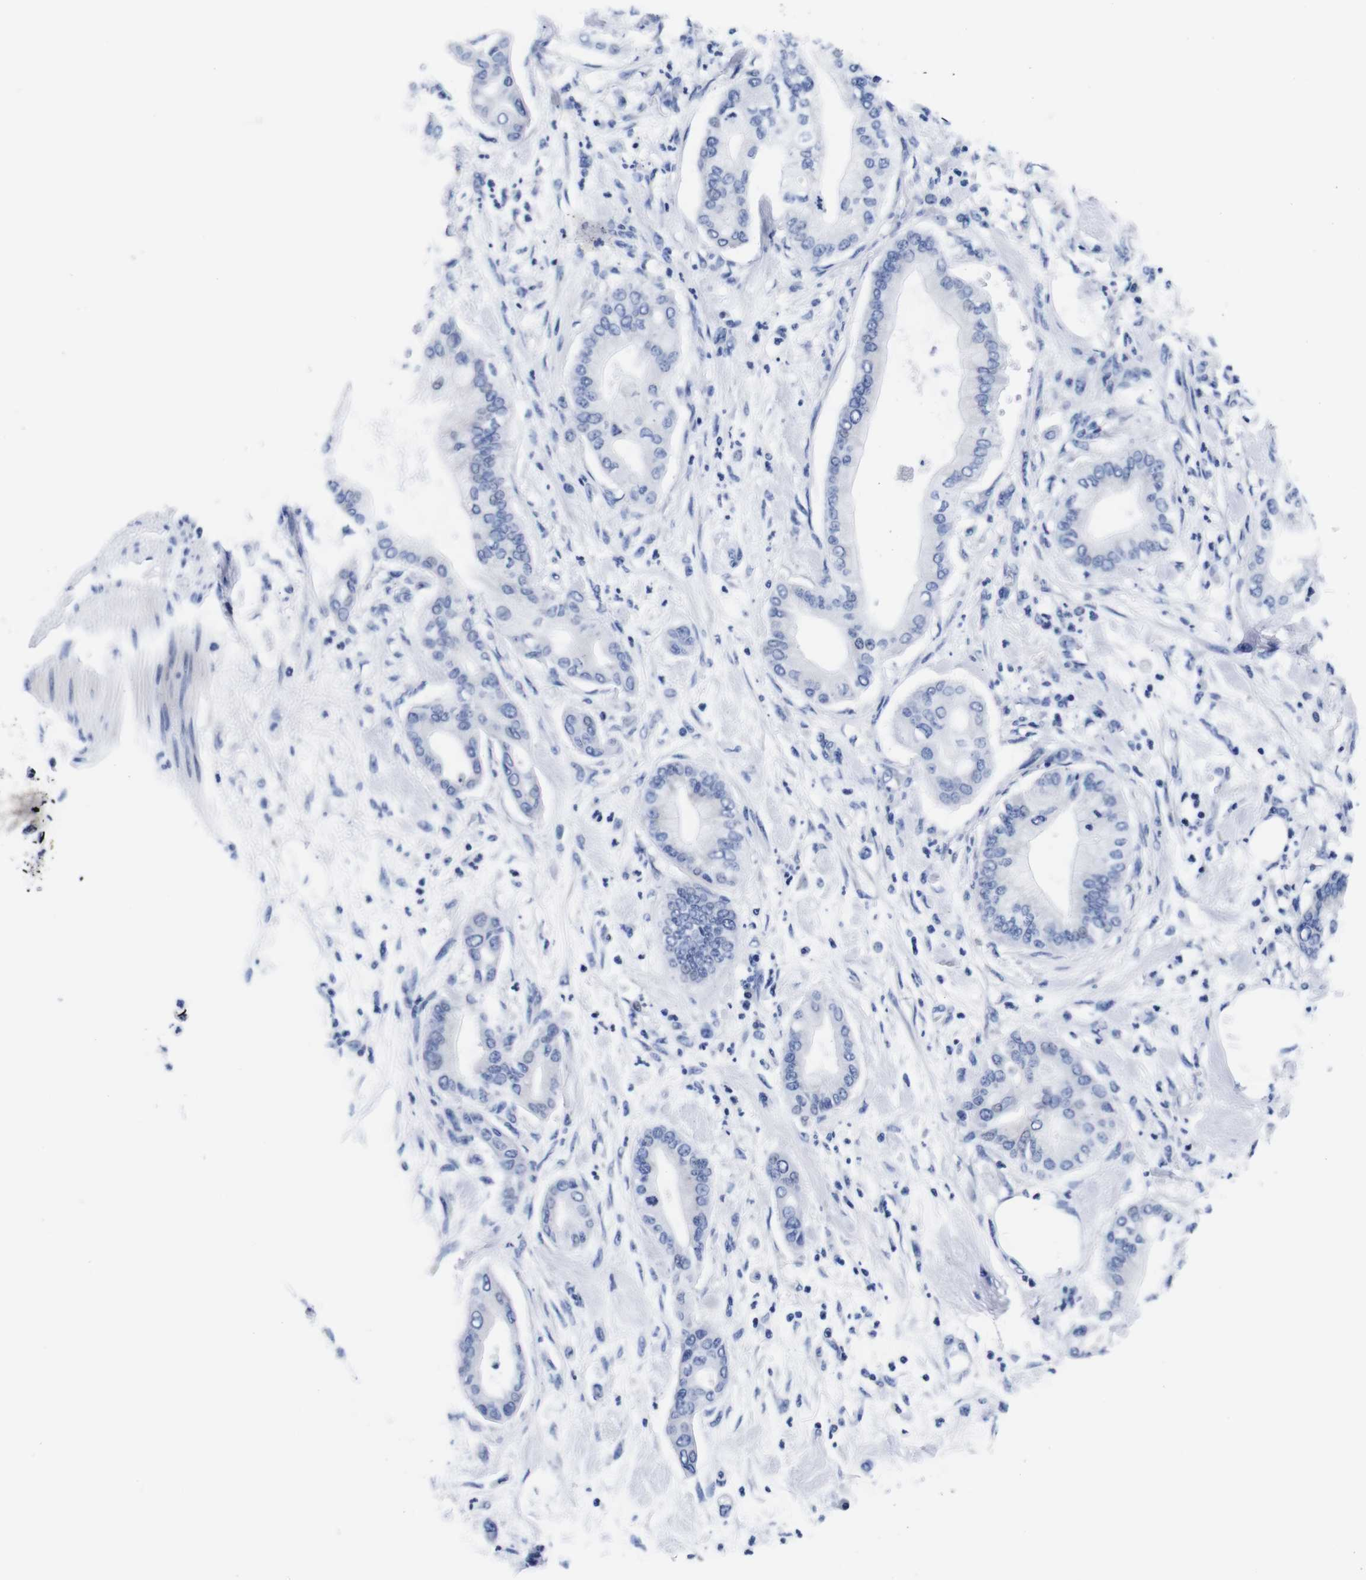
{"staining": {"intensity": "negative", "quantity": "none", "location": "none"}, "tissue": "pancreatic cancer", "cell_type": "Tumor cells", "image_type": "cancer", "snomed": [{"axis": "morphology", "description": "Adenocarcinoma, NOS"}, {"axis": "morphology", "description": "Adenocarcinoma, metastatic, NOS"}, {"axis": "topography", "description": "Lymph node"}, {"axis": "topography", "description": "Pancreas"}, {"axis": "topography", "description": "Duodenum"}], "caption": "Tumor cells are negative for brown protein staining in pancreatic metastatic adenocarcinoma. The staining was performed using DAB to visualize the protein expression in brown, while the nuclei were stained in blue with hematoxylin (Magnification: 20x).", "gene": "CLEC4G", "patient": {"sex": "female", "age": 64}}